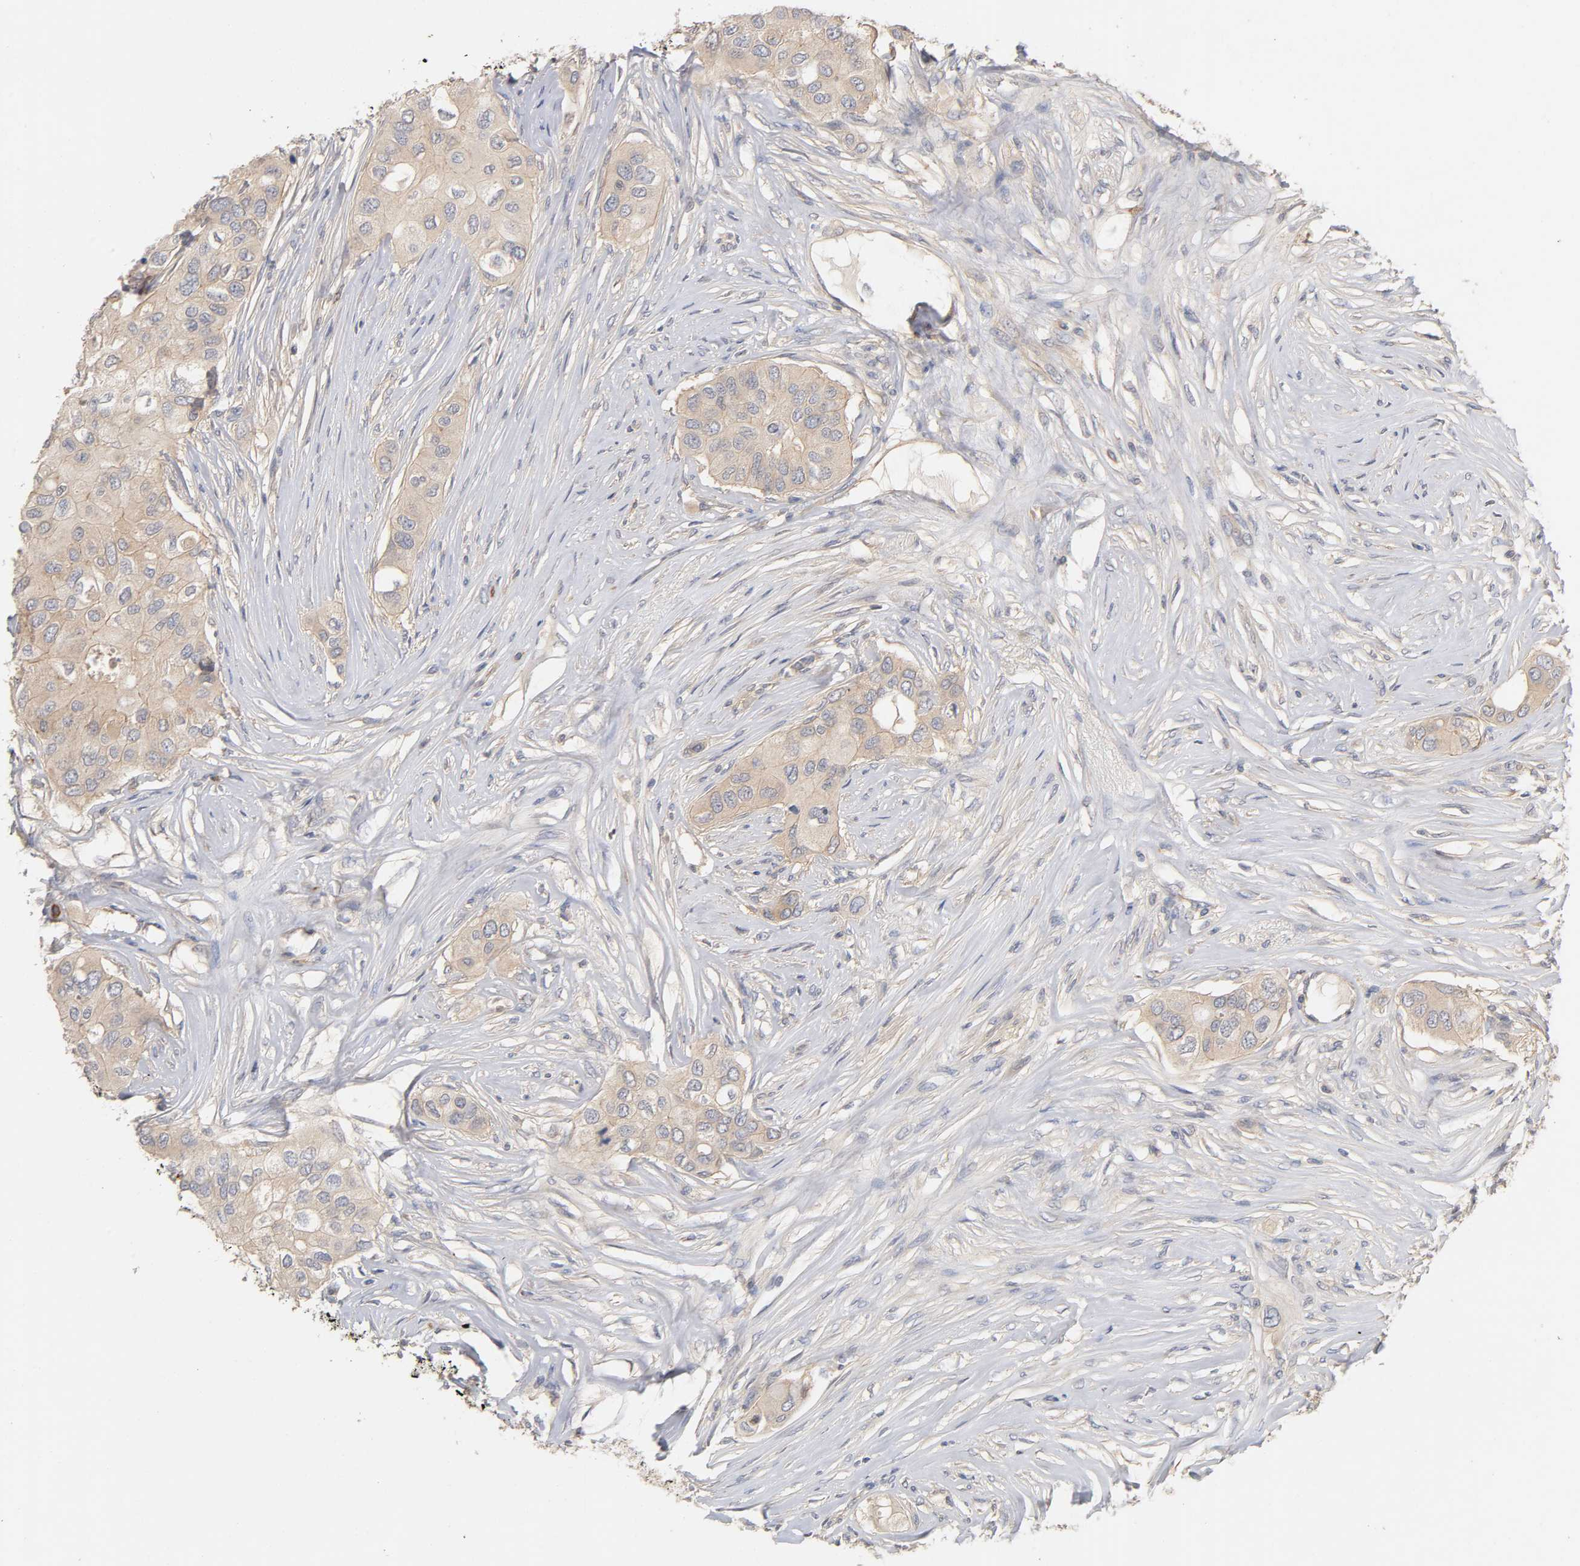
{"staining": {"intensity": "moderate", "quantity": ">75%", "location": "cytoplasmic/membranous"}, "tissue": "breast cancer", "cell_type": "Tumor cells", "image_type": "cancer", "snomed": [{"axis": "morphology", "description": "Normal tissue, NOS"}, {"axis": "morphology", "description": "Duct carcinoma"}, {"axis": "topography", "description": "Breast"}], "caption": "Immunohistochemical staining of human breast cancer exhibits medium levels of moderate cytoplasmic/membranous protein positivity in about >75% of tumor cells. (DAB IHC with brightfield microscopy, high magnification).", "gene": "PDZD11", "patient": {"sex": "female", "age": 49}}